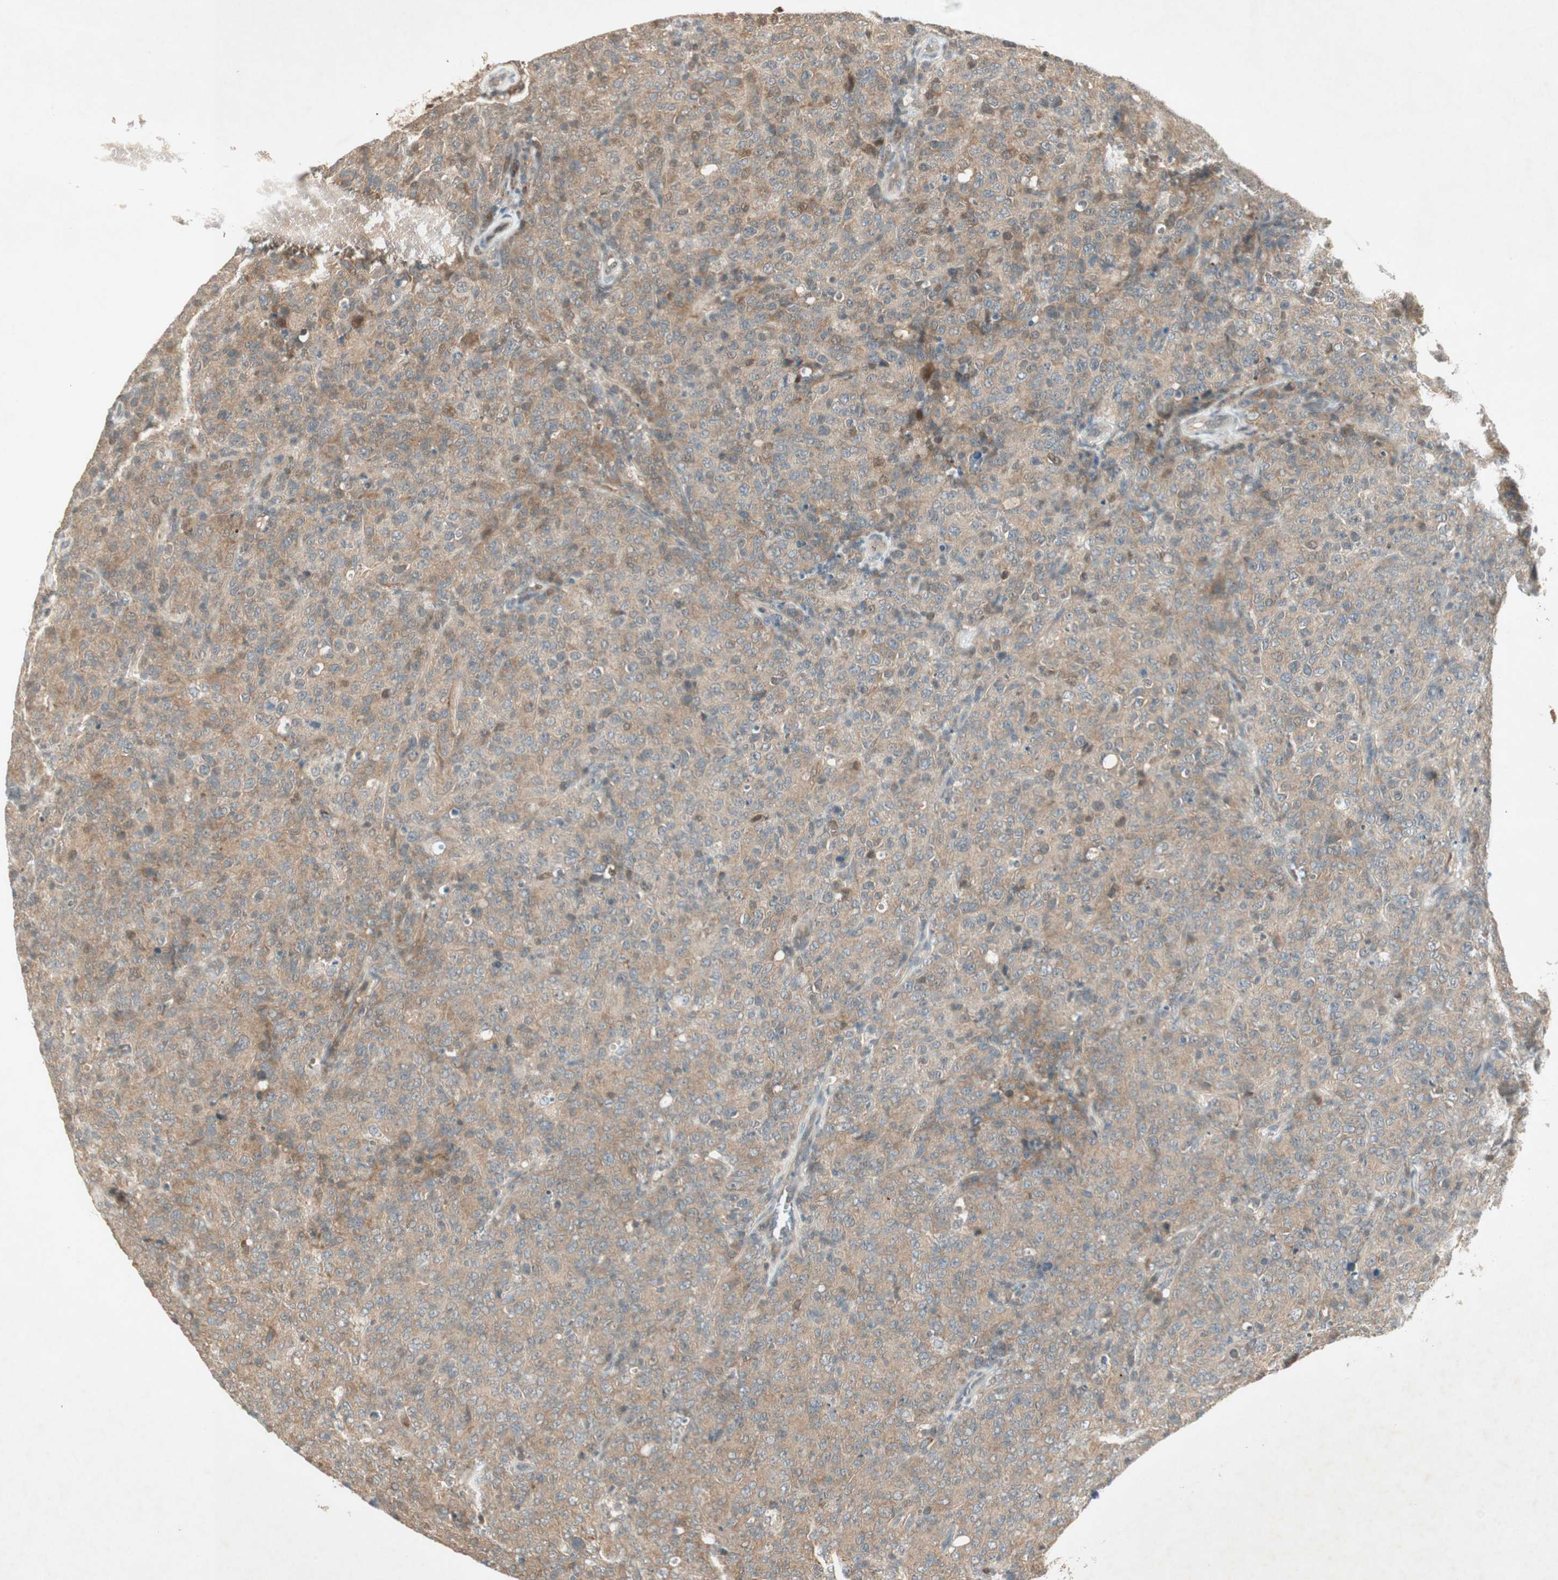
{"staining": {"intensity": "weak", "quantity": ">75%", "location": "cytoplasmic/membranous"}, "tissue": "lymphoma", "cell_type": "Tumor cells", "image_type": "cancer", "snomed": [{"axis": "morphology", "description": "Malignant lymphoma, non-Hodgkin's type, High grade"}, {"axis": "topography", "description": "Tonsil"}], "caption": "IHC (DAB (3,3'-diaminobenzidine)) staining of human malignant lymphoma, non-Hodgkin's type (high-grade) reveals weak cytoplasmic/membranous protein staining in about >75% of tumor cells. (Stains: DAB (3,3'-diaminobenzidine) in brown, nuclei in blue, Microscopy: brightfield microscopy at high magnification).", "gene": "USP2", "patient": {"sex": "female", "age": 36}}